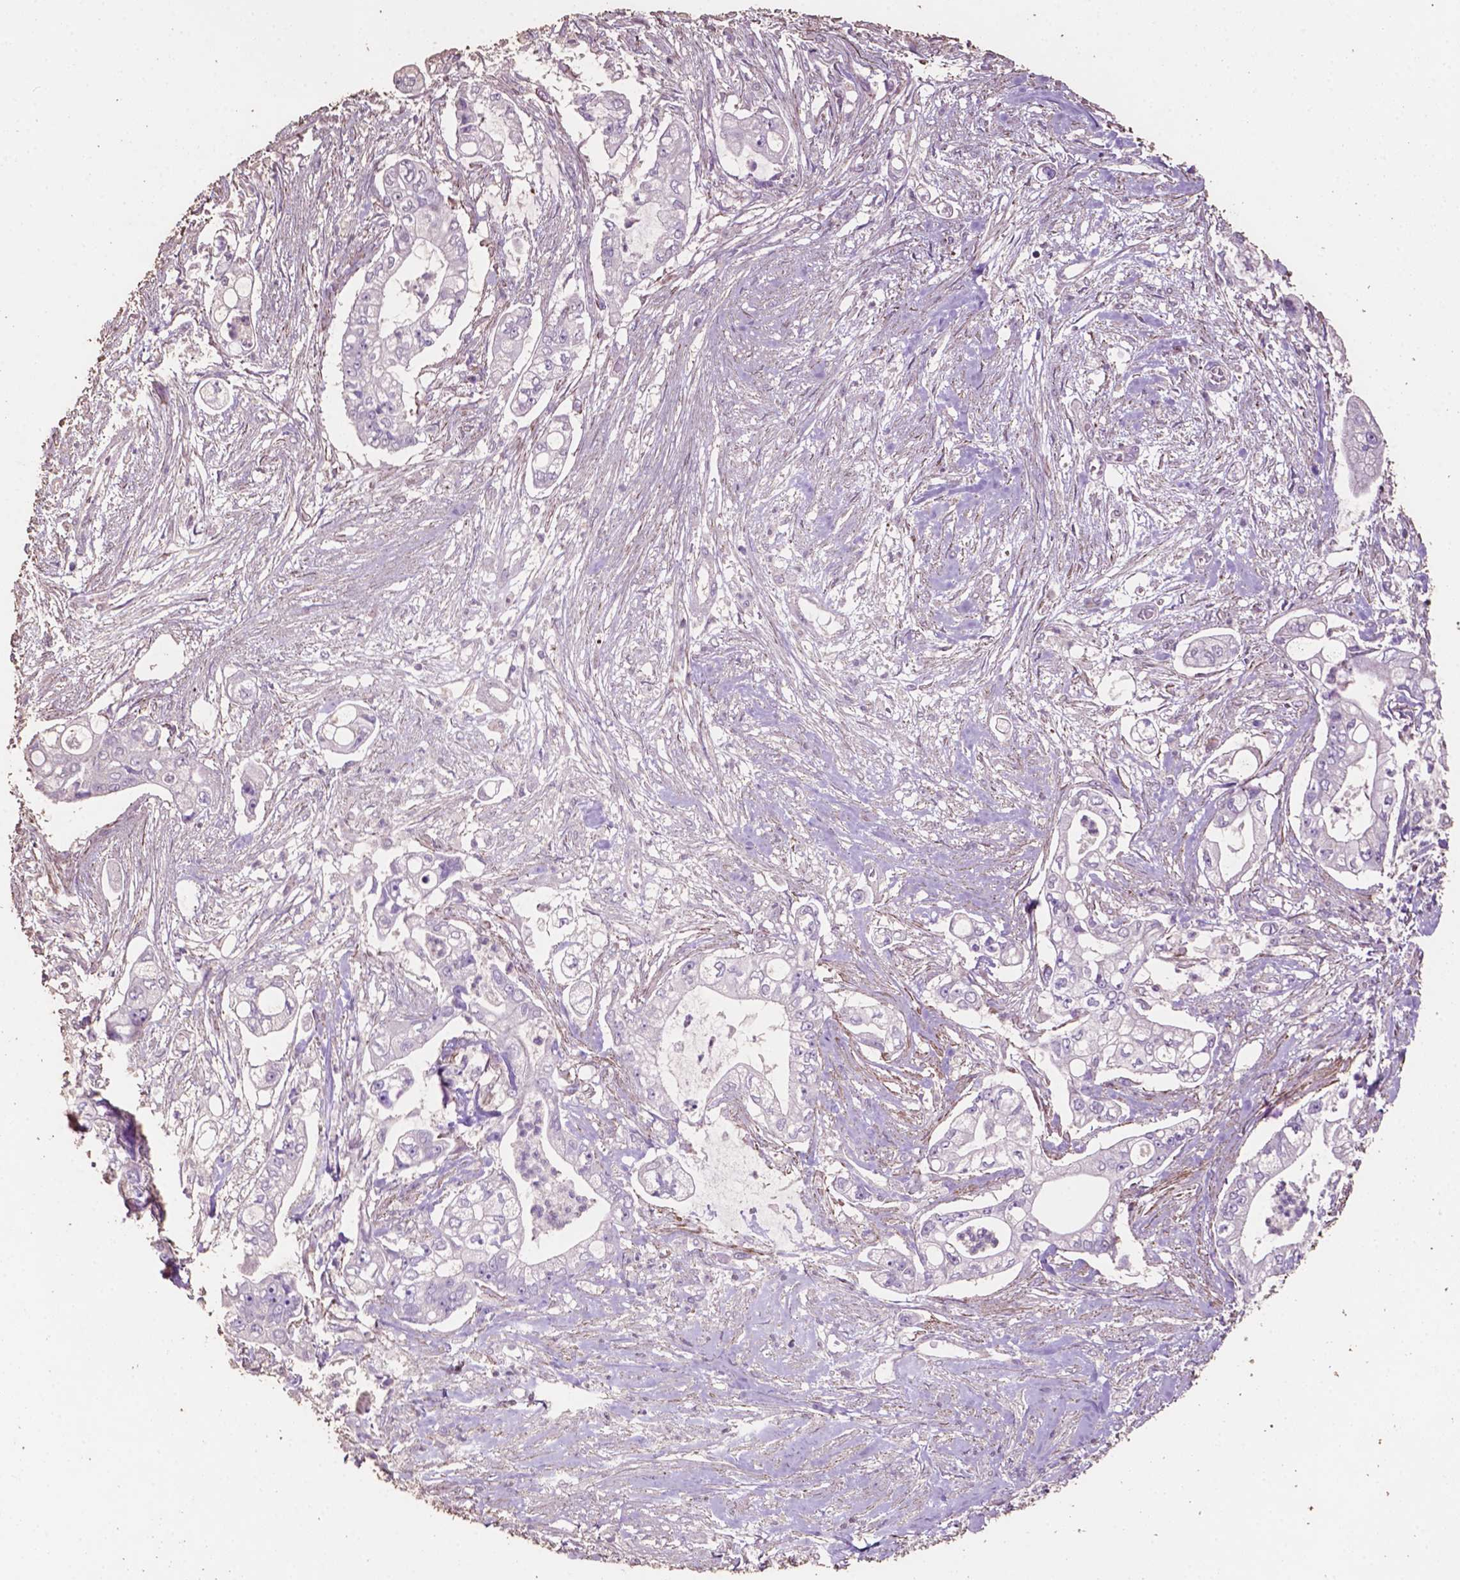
{"staining": {"intensity": "negative", "quantity": "none", "location": "none"}, "tissue": "pancreatic cancer", "cell_type": "Tumor cells", "image_type": "cancer", "snomed": [{"axis": "morphology", "description": "Adenocarcinoma, NOS"}, {"axis": "topography", "description": "Pancreas"}], "caption": "Immunohistochemistry of pancreatic cancer demonstrates no positivity in tumor cells.", "gene": "COMMD4", "patient": {"sex": "female", "age": 69}}